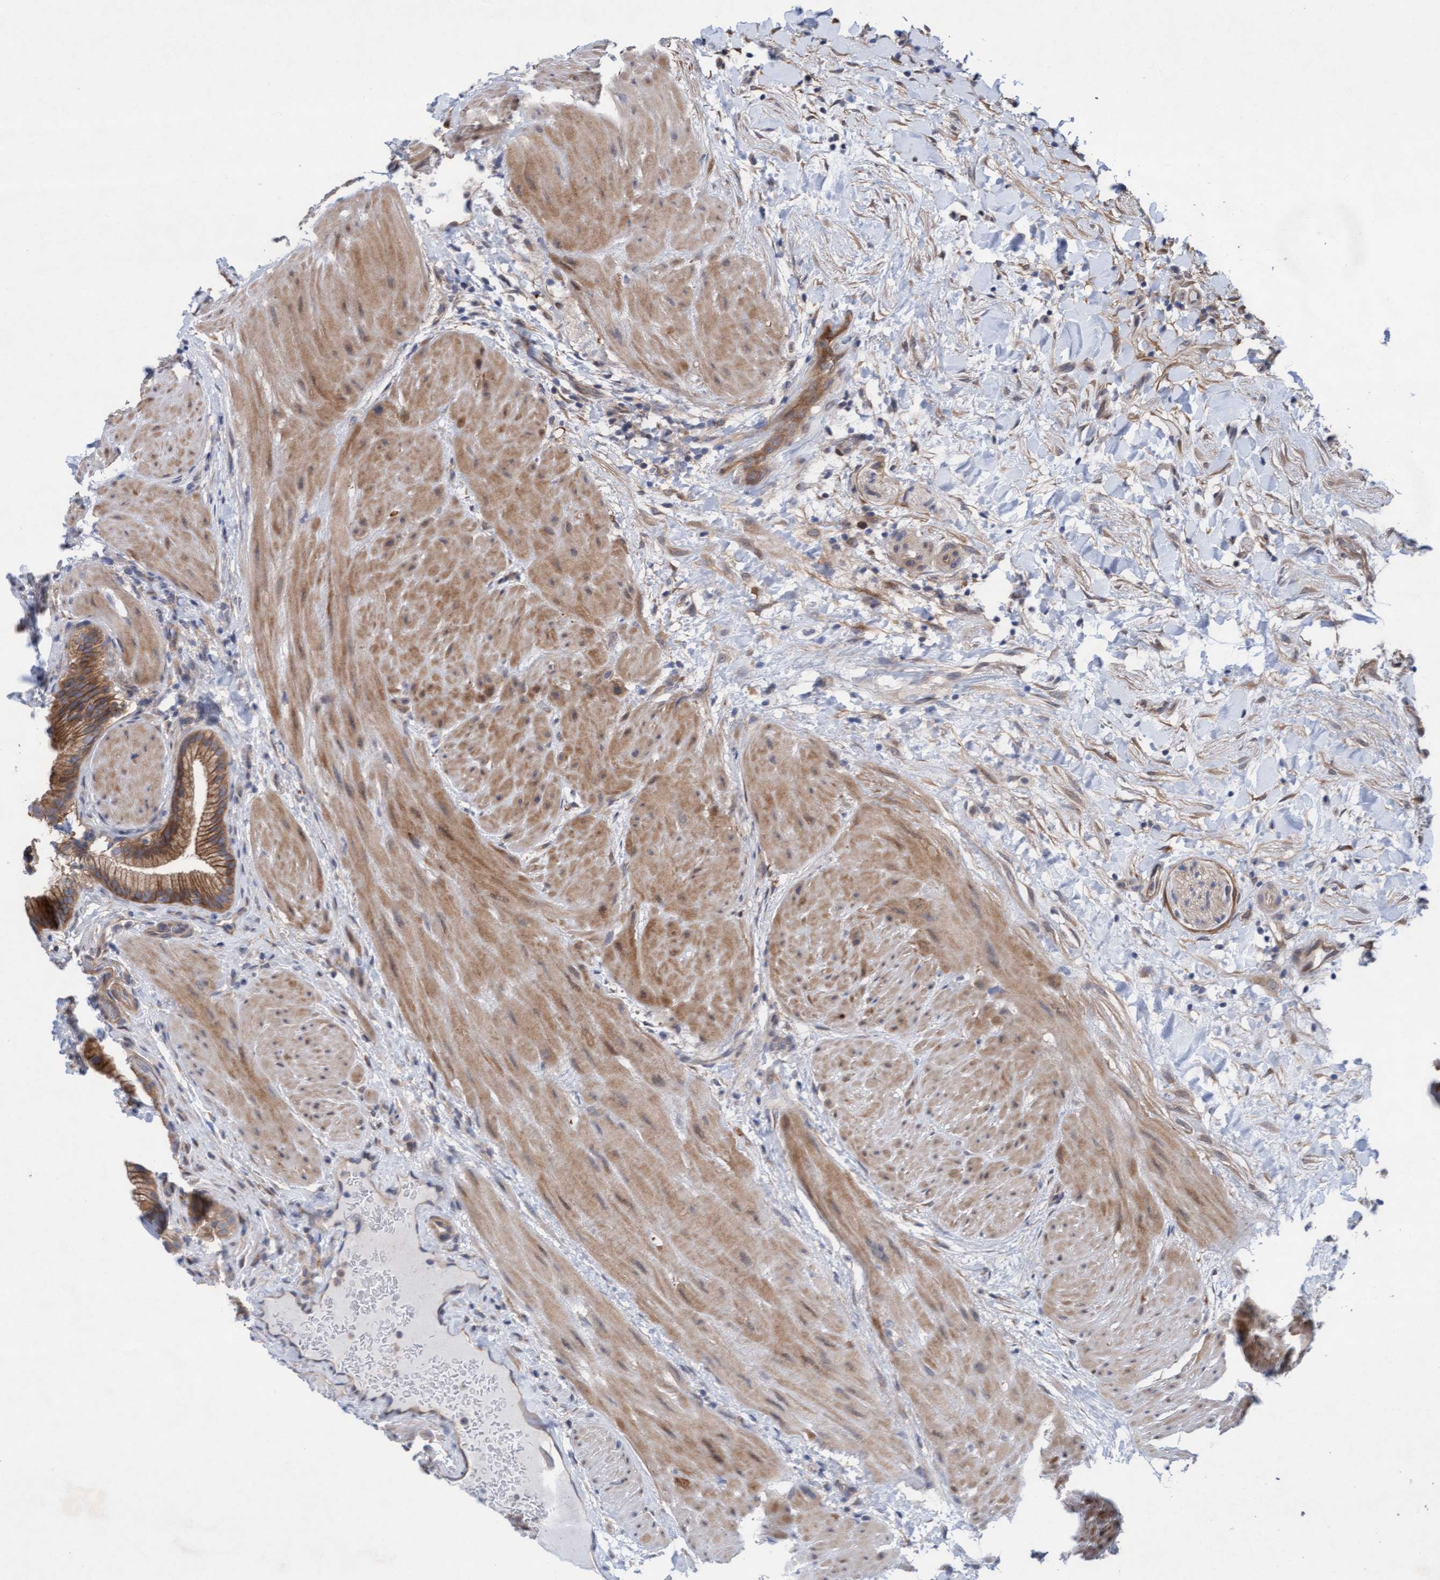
{"staining": {"intensity": "strong", "quantity": ">75%", "location": "cytoplasmic/membranous"}, "tissue": "gallbladder", "cell_type": "Glandular cells", "image_type": "normal", "snomed": [{"axis": "morphology", "description": "Normal tissue, NOS"}, {"axis": "topography", "description": "Gallbladder"}], "caption": "This image shows unremarkable gallbladder stained with immunohistochemistry (IHC) to label a protein in brown. The cytoplasmic/membranous of glandular cells show strong positivity for the protein. Nuclei are counter-stained blue.", "gene": "PLCD1", "patient": {"sex": "male", "age": 49}}